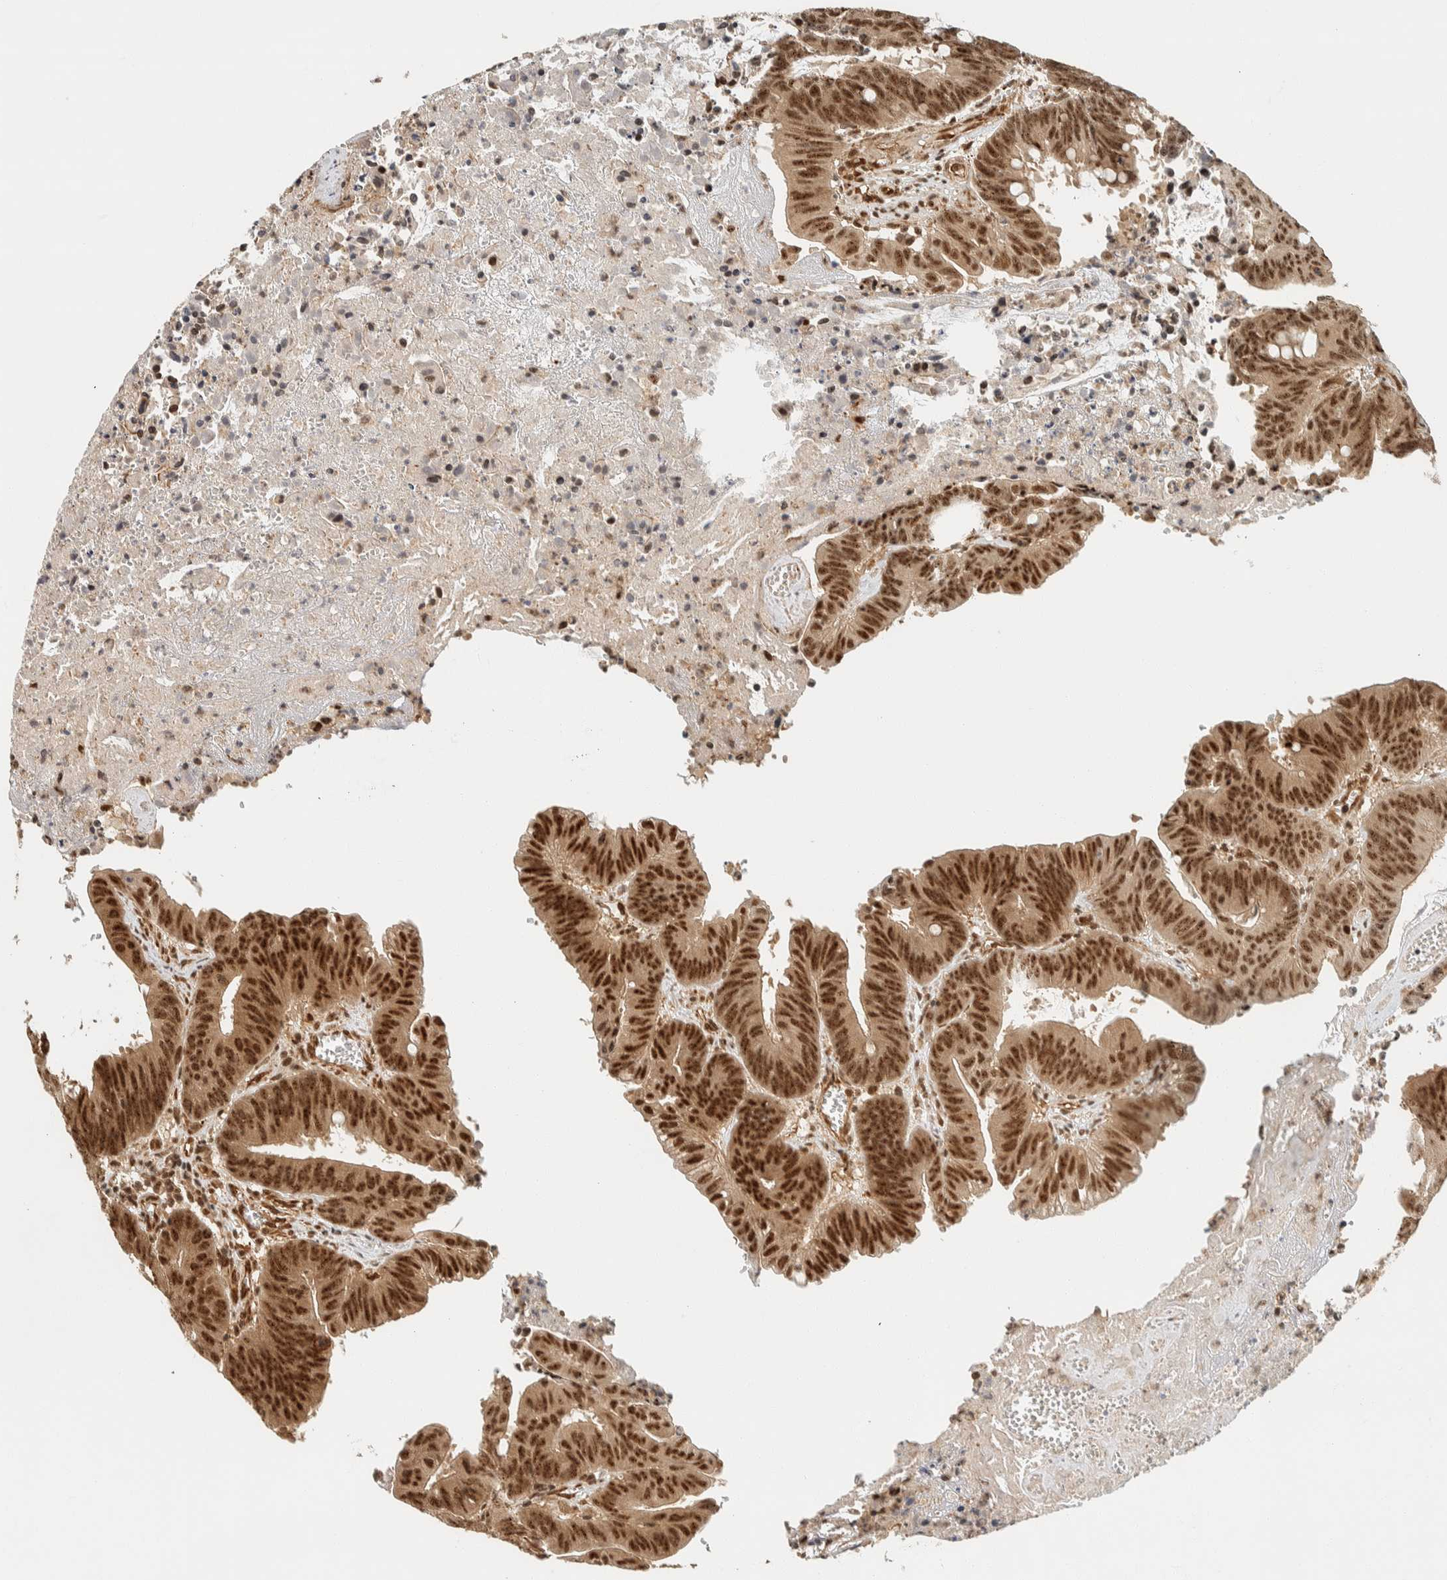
{"staining": {"intensity": "strong", "quantity": ">75%", "location": "nuclear"}, "tissue": "colorectal cancer", "cell_type": "Tumor cells", "image_type": "cancer", "snomed": [{"axis": "morphology", "description": "Adenocarcinoma, NOS"}, {"axis": "topography", "description": "Colon"}], "caption": "Immunohistochemistry of colorectal adenocarcinoma displays high levels of strong nuclear expression in about >75% of tumor cells.", "gene": "SIK1", "patient": {"sex": "male", "age": 45}}